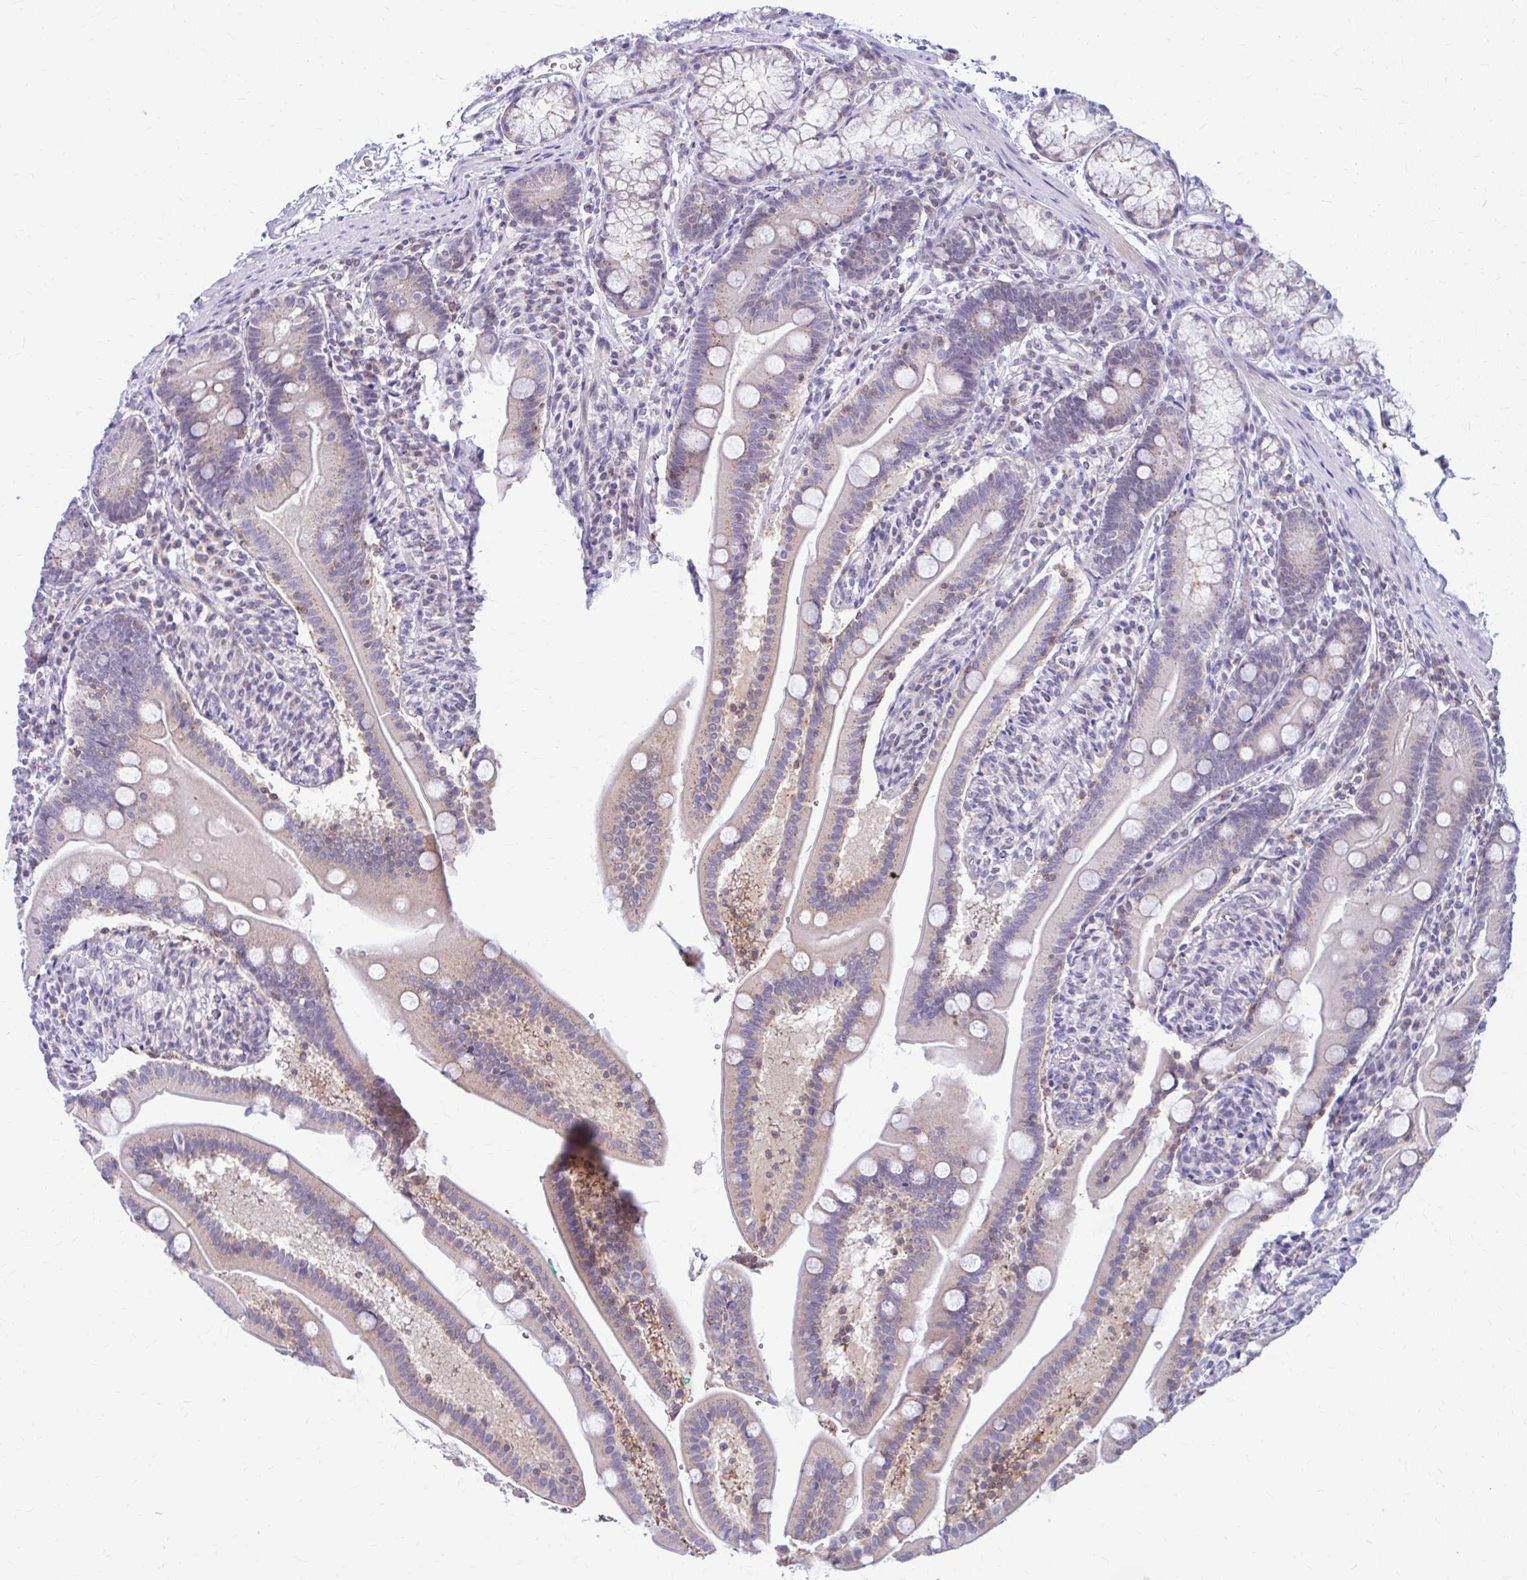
{"staining": {"intensity": "moderate", "quantity": "25%-75%", "location": "cytoplasmic/membranous"}, "tissue": "duodenum", "cell_type": "Glandular cells", "image_type": "normal", "snomed": [{"axis": "morphology", "description": "Normal tissue, NOS"}, {"axis": "topography", "description": "Duodenum"}], "caption": "Approximately 25%-75% of glandular cells in benign human duodenum display moderate cytoplasmic/membranous protein positivity as visualized by brown immunohistochemical staining.", "gene": "RADIL", "patient": {"sex": "female", "age": 67}}